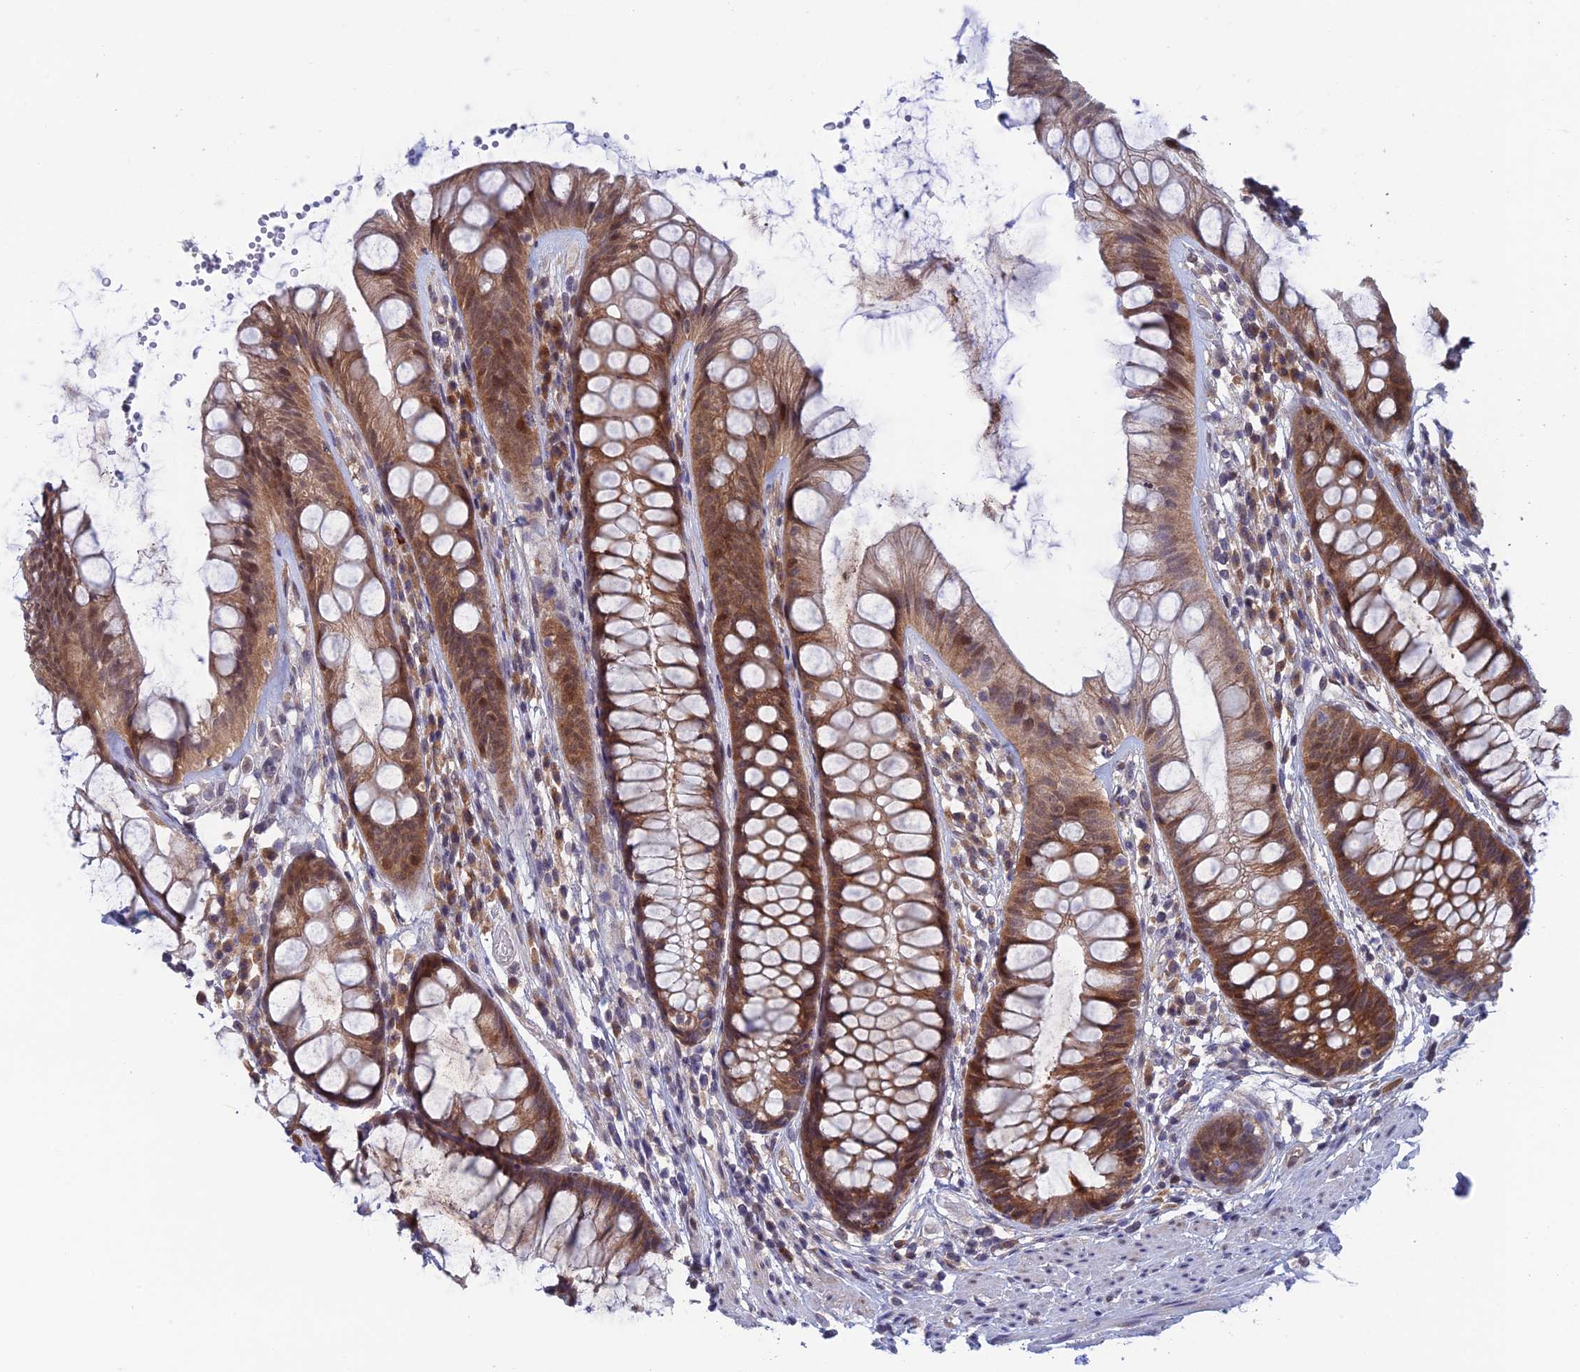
{"staining": {"intensity": "moderate", "quantity": ">75%", "location": "cytoplasmic/membranous,nuclear"}, "tissue": "rectum", "cell_type": "Glandular cells", "image_type": "normal", "snomed": [{"axis": "morphology", "description": "Normal tissue, NOS"}, {"axis": "topography", "description": "Rectum"}], "caption": "Immunohistochemistry (IHC) (DAB) staining of unremarkable rectum exhibits moderate cytoplasmic/membranous,nuclear protein expression in about >75% of glandular cells. The staining was performed using DAB to visualize the protein expression in brown, while the nuclei were stained in blue with hematoxylin (Magnification: 20x).", "gene": "SRA1", "patient": {"sex": "male", "age": 74}}